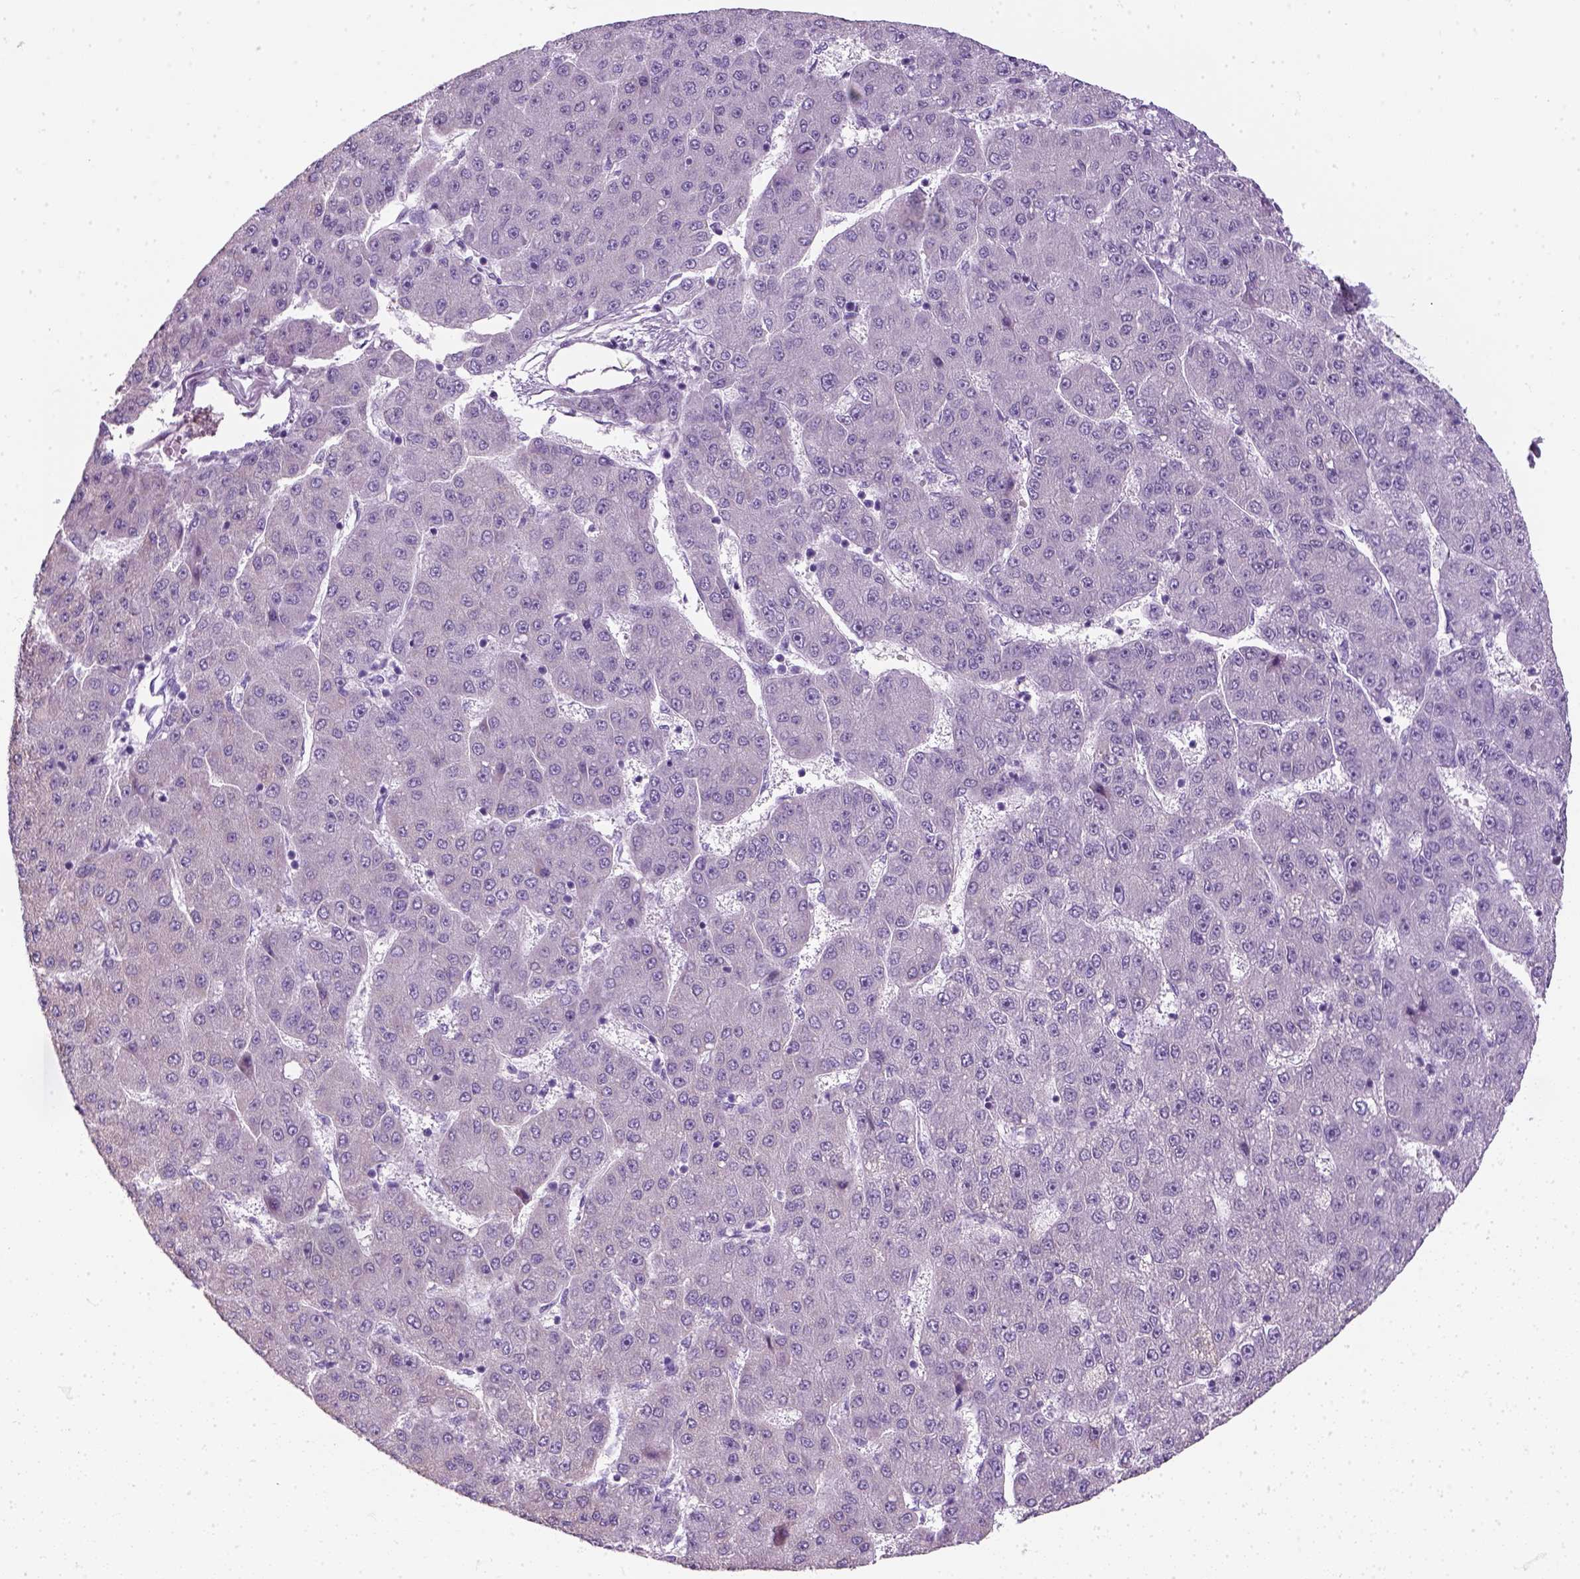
{"staining": {"intensity": "negative", "quantity": "none", "location": "none"}, "tissue": "liver cancer", "cell_type": "Tumor cells", "image_type": "cancer", "snomed": [{"axis": "morphology", "description": "Carcinoma, Hepatocellular, NOS"}, {"axis": "topography", "description": "Liver"}], "caption": "There is no significant staining in tumor cells of liver cancer.", "gene": "SLC12A5", "patient": {"sex": "male", "age": 67}}